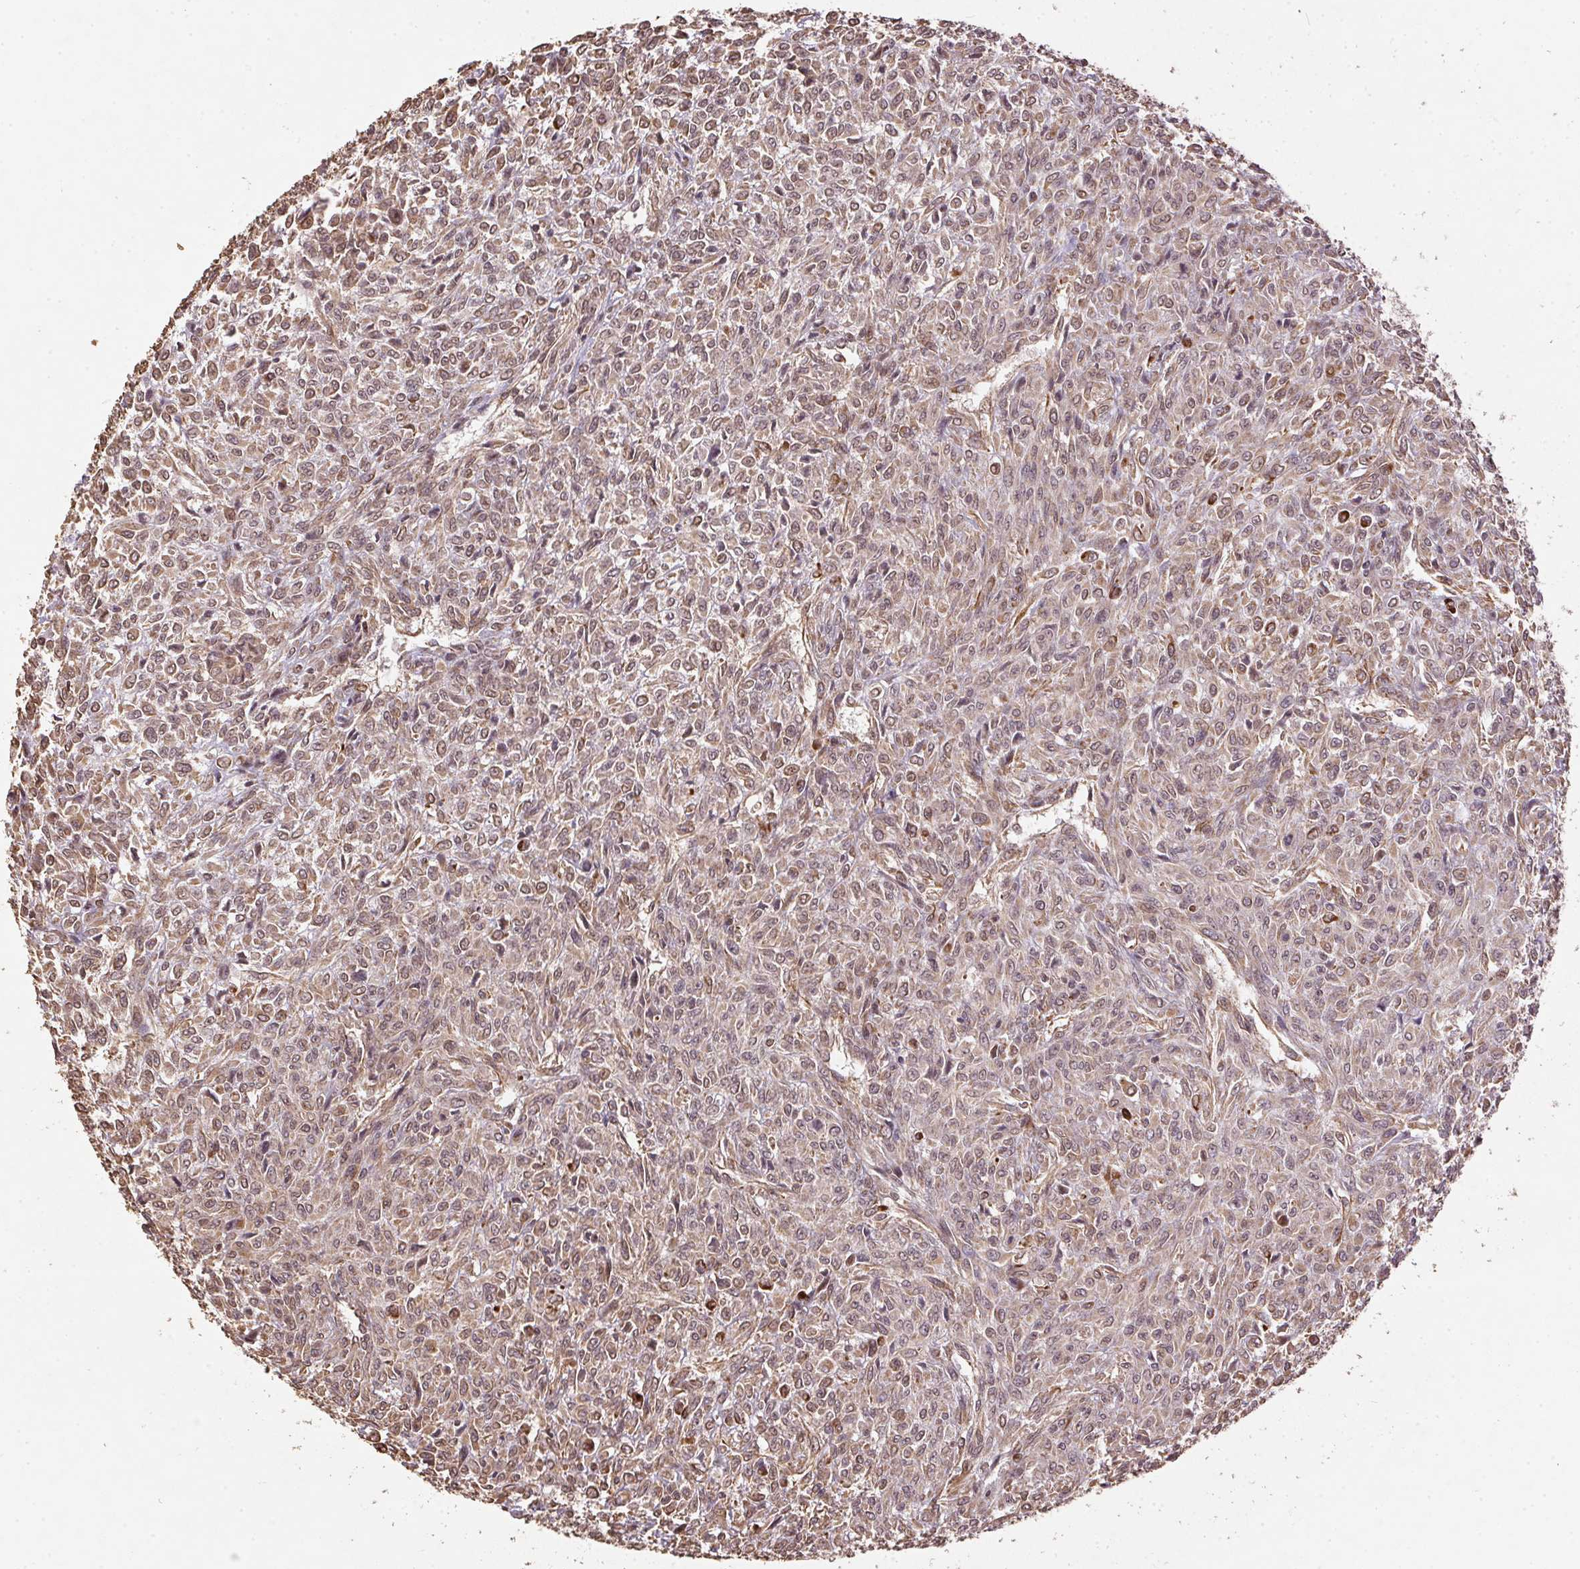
{"staining": {"intensity": "weak", "quantity": ">75%", "location": "cytoplasmic/membranous"}, "tissue": "renal cancer", "cell_type": "Tumor cells", "image_type": "cancer", "snomed": [{"axis": "morphology", "description": "Adenocarcinoma, NOS"}, {"axis": "topography", "description": "Kidney"}], "caption": "Immunohistochemical staining of human adenocarcinoma (renal) shows low levels of weak cytoplasmic/membranous expression in approximately >75% of tumor cells. The staining was performed using DAB, with brown indicating positive protein expression. Nuclei are stained blue with hematoxylin.", "gene": "SPRED2", "patient": {"sex": "male", "age": 58}}